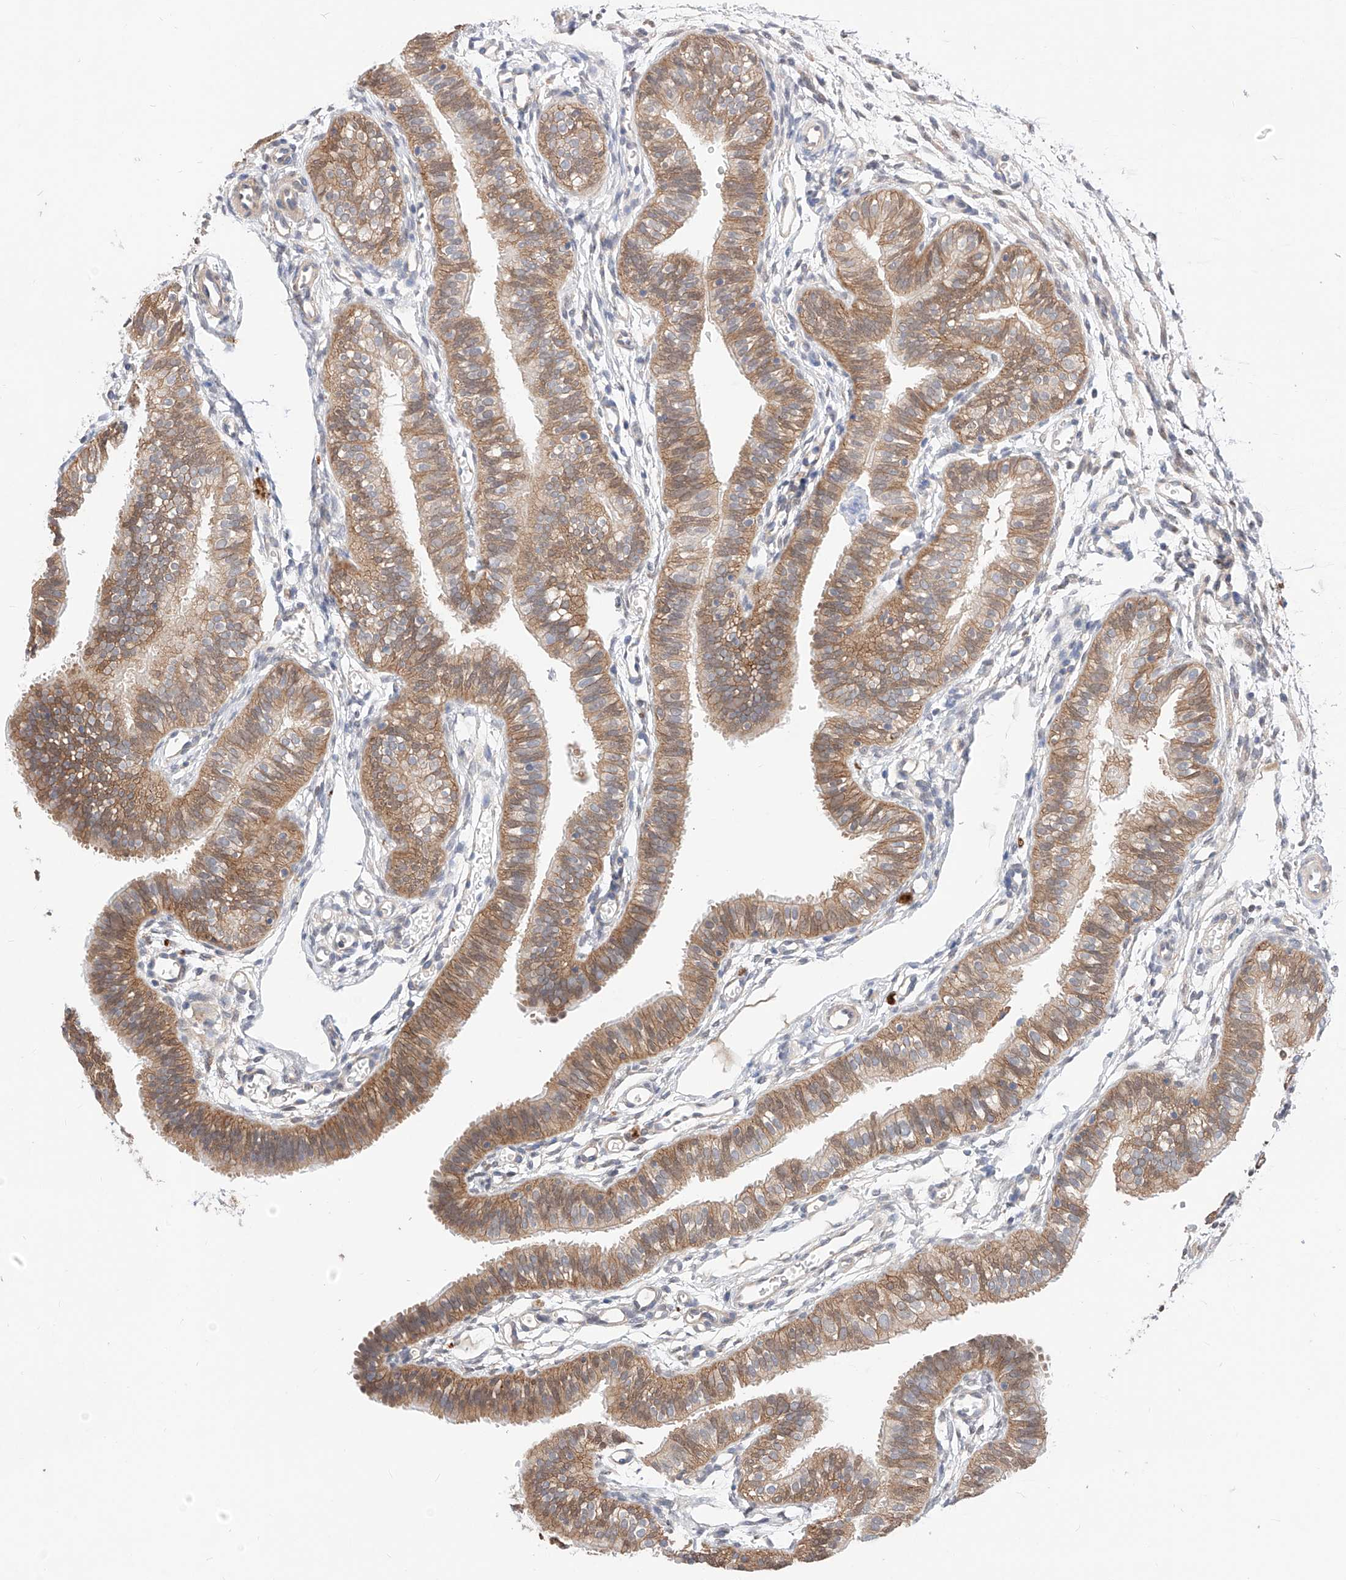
{"staining": {"intensity": "moderate", "quantity": ">75%", "location": "cytoplasmic/membranous"}, "tissue": "fallopian tube", "cell_type": "Glandular cells", "image_type": "normal", "snomed": [{"axis": "morphology", "description": "Normal tissue, NOS"}, {"axis": "topography", "description": "Fallopian tube"}], "caption": "The image demonstrates immunohistochemical staining of normal fallopian tube. There is moderate cytoplasmic/membranous staining is identified in approximately >75% of glandular cells.", "gene": "ZSCAN4", "patient": {"sex": "female", "age": 35}}